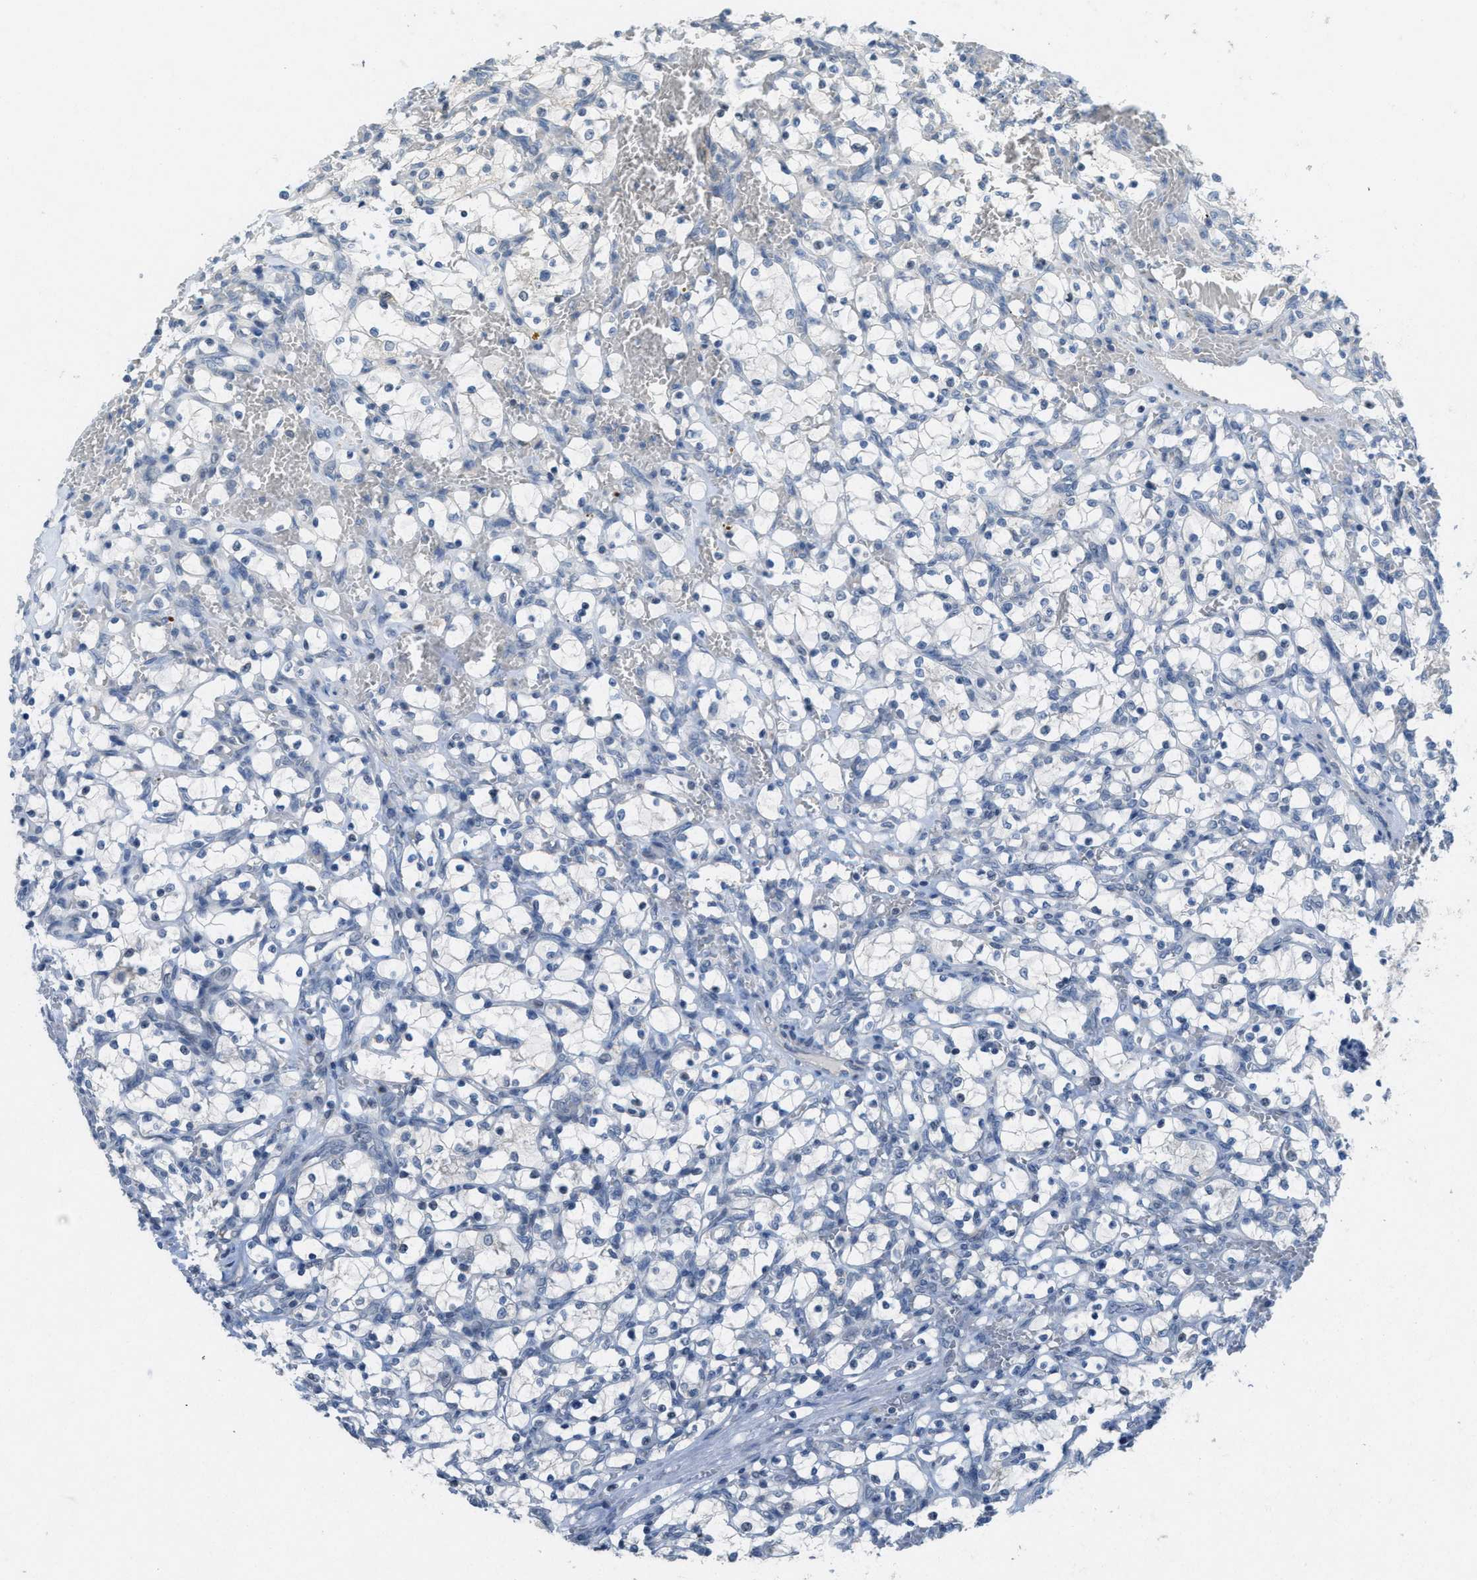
{"staining": {"intensity": "negative", "quantity": "none", "location": "none"}, "tissue": "renal cancer", "cell_type": "Tumor cells", "image_type": "cancer", "snomed": [{"axis": "morphology", "description": "Adenocarcinoma, NOS"}, {"axis": "topography", "description": "Kidney"}], "caption": "Immunohistochemical staining of renal cancer (adenocarcinoma) shows no significant expression in tumor cells. The staining was performed using DAB to visualize the protein expression in brown, while the nuclei were stained in blue with hematoxylin (Magnification: 20x).", "gene": "TXNDC2", "patient": {"sex": "female", "age": 69}}